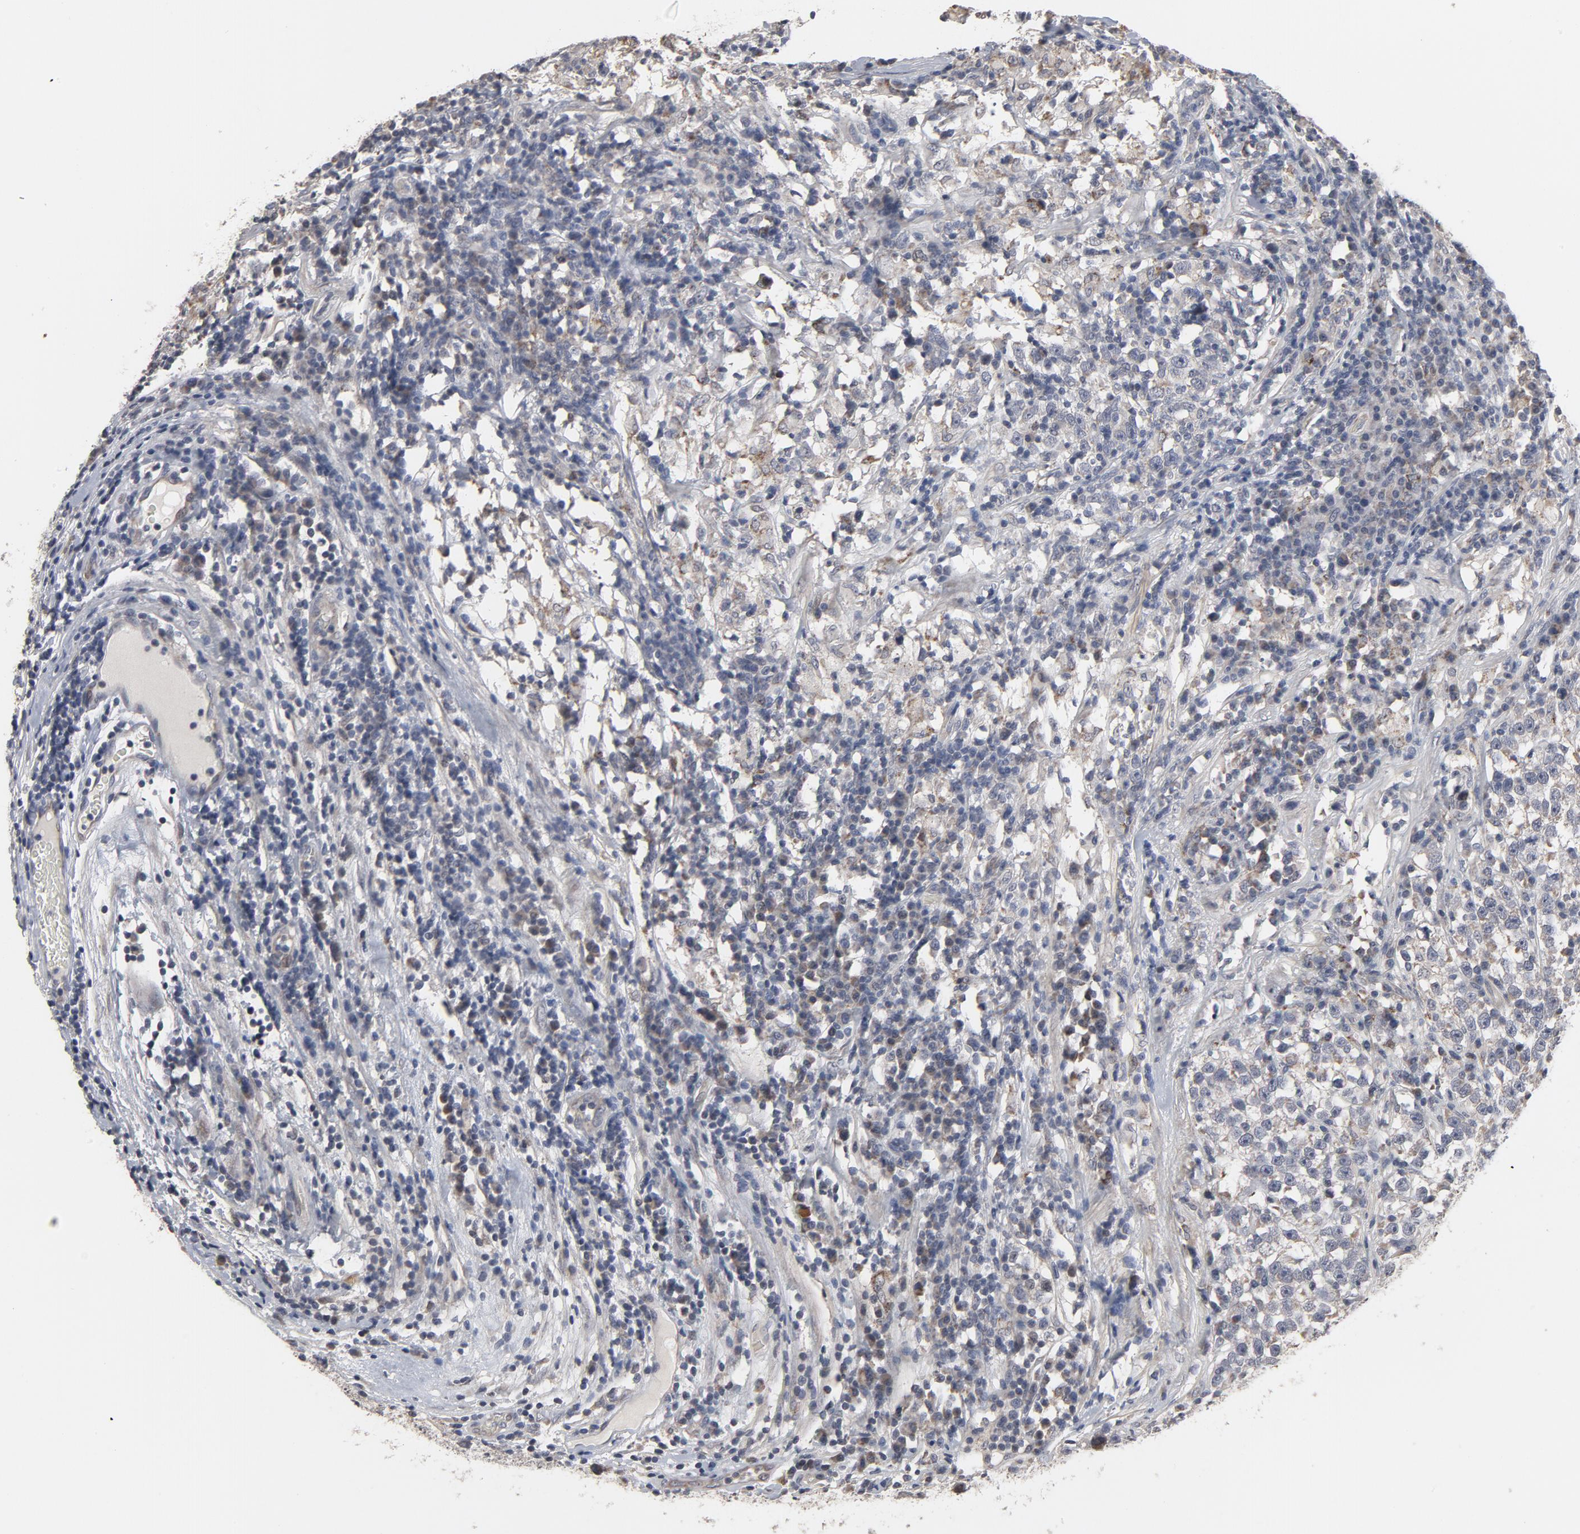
{"staining": {"intensity": "negative", "quantity": "none", "location": "none"}, "tissue": "testis cancer", "cell_type": "Tumor cells", "image_type": "cancer", "snomed": [{"axis": "morphology", "description": "Seminoma, NOS"}, {"axis": "topography", "description": "Testis"}], "caption": "This is an IHC image of human seminoma (testis). There is no positivity in tumor cells.", "gene": "PPP1R1B", "patient": {"sex": "male", "age": 43}}